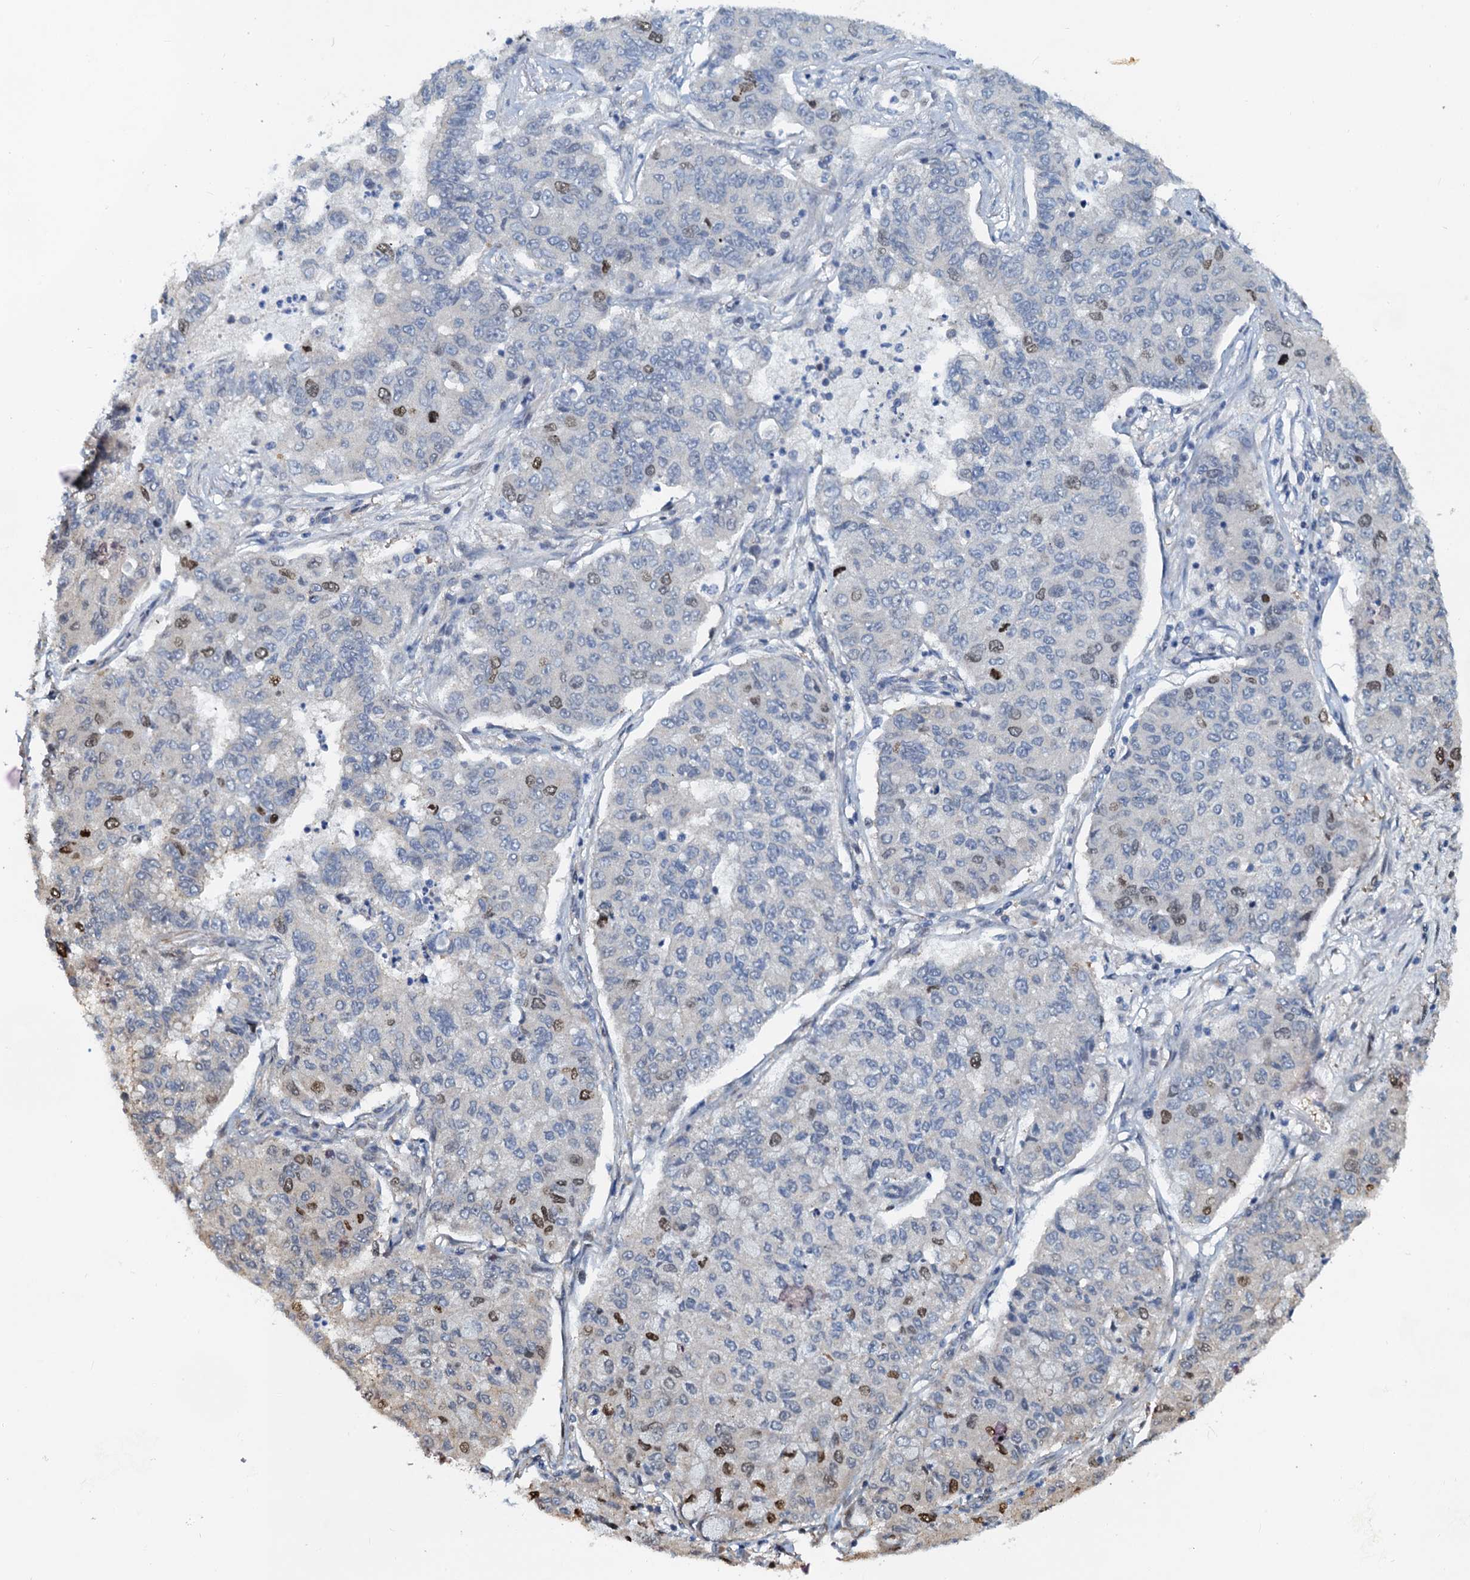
{"staining": {"intensity": "moderate", "quantity": "<25%", "location": "nuclear"}, "tissue": "lung cancer", "cell_type": "Tumor cells", "image_type": "cancer", "snomed": [{"axis": "morphology", "description": "Squamous cell carcinoma, NOS"}, {"axis": "topography", "description": "Lung"}], "caption": "The image demonstrates a brown stain indicating the presence of a protein in the nuclear of tumor cells in lung cancer (squamous cell carcinoma).", "gene": "PTGES3", "patient": {"sex": "male", "age": 74}}